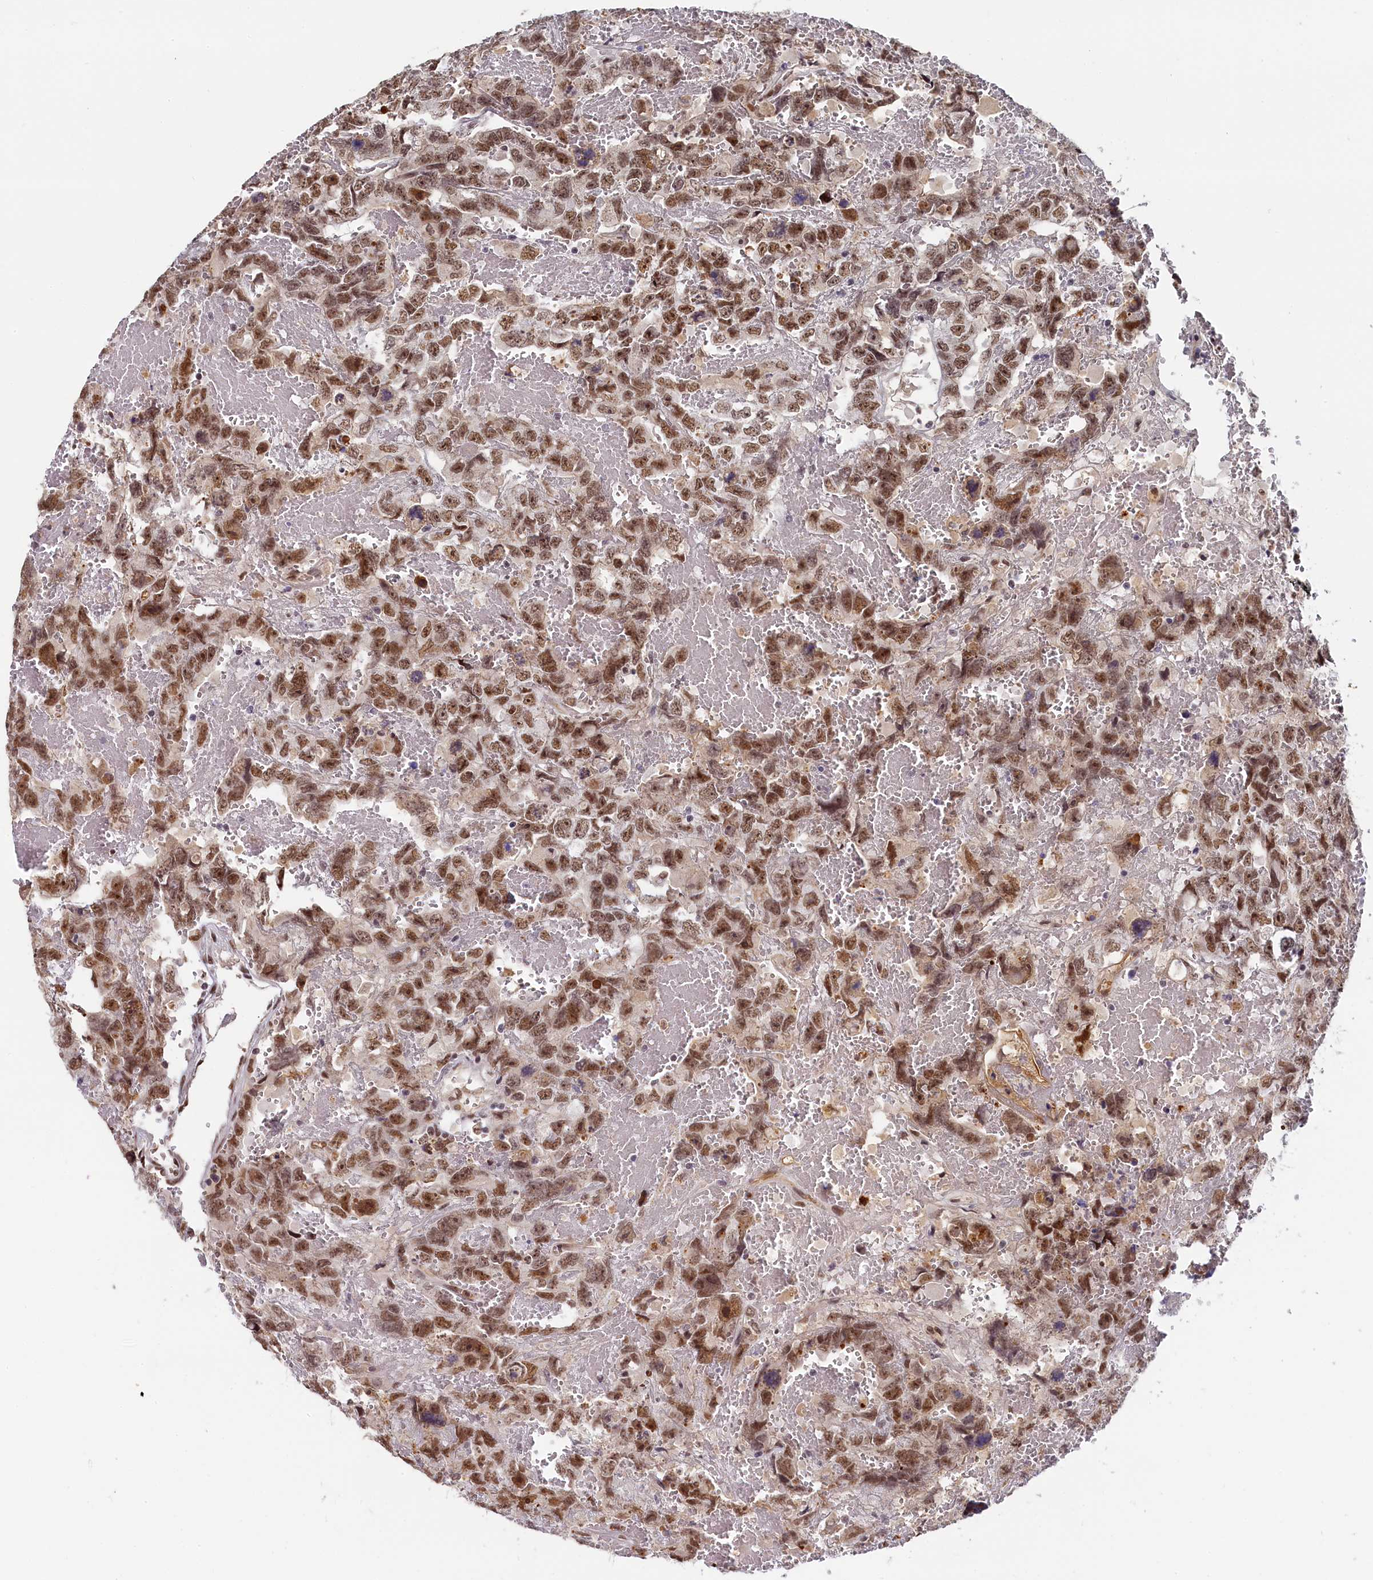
{"staining": {"intensity": "moderate", "quantity": ">75%", "location": "nuclear"}, "tissue": "testis cancer", "cell_type": "Tumor cells", "image_type": "cancer", "snomed": [{"axis": "morphology", "description": "Carcinoma, Embryonal, NOS"}, {"axis": "topography", "description": "Testis"}], "caption": "Embryonal carcinoma (testis) stained with immunohistochemistry (IHC) reveals moderate nuclear staining in about >75% of tumor cells.", "gene": "INTS14", "patient": {"sex": "male", "age": 45}}